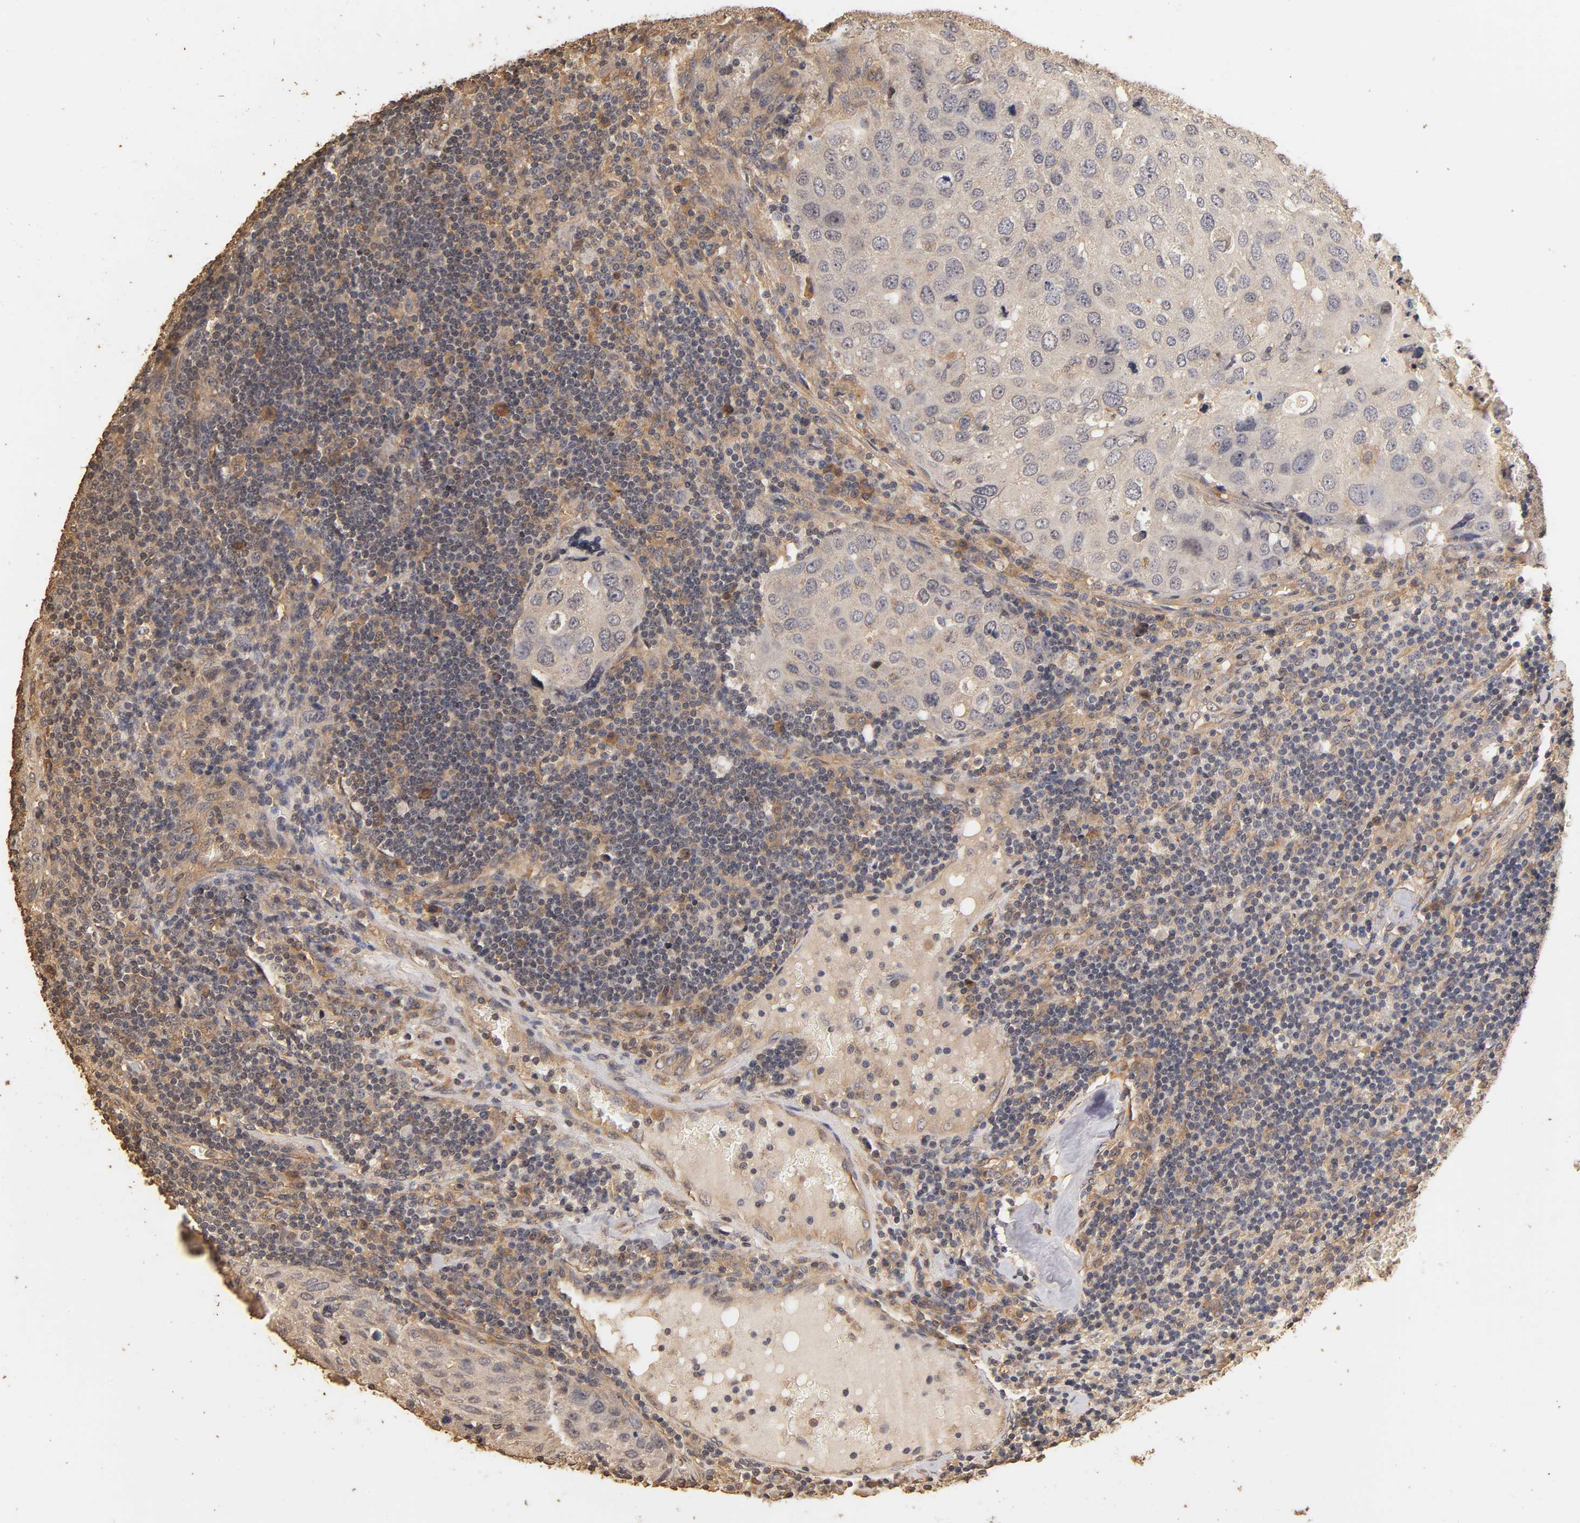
{"staining": {"intensity": "negative", "quantity": "none", "location": "none"}, "tissue": "urothelial cancer", "cell_type": "Tumor cells", "image_type": "cancer", "snomed": [{"axis": "morphology", "description": "Urothelial carcinoma, High grade"}, {"axis": "topography", "description": "Lymph node"}, {"axis": "topography", "description": "Urinary bladder"}], "caption": "IHC micrograph of neoplastic tissue: urothelial cancer stained with DAB (3,3'-diaminobenzidine) displays no significant protein expression in tumor cells.", "gene": "VSIG4", "patient": {"sex": "male", "age": 51}}